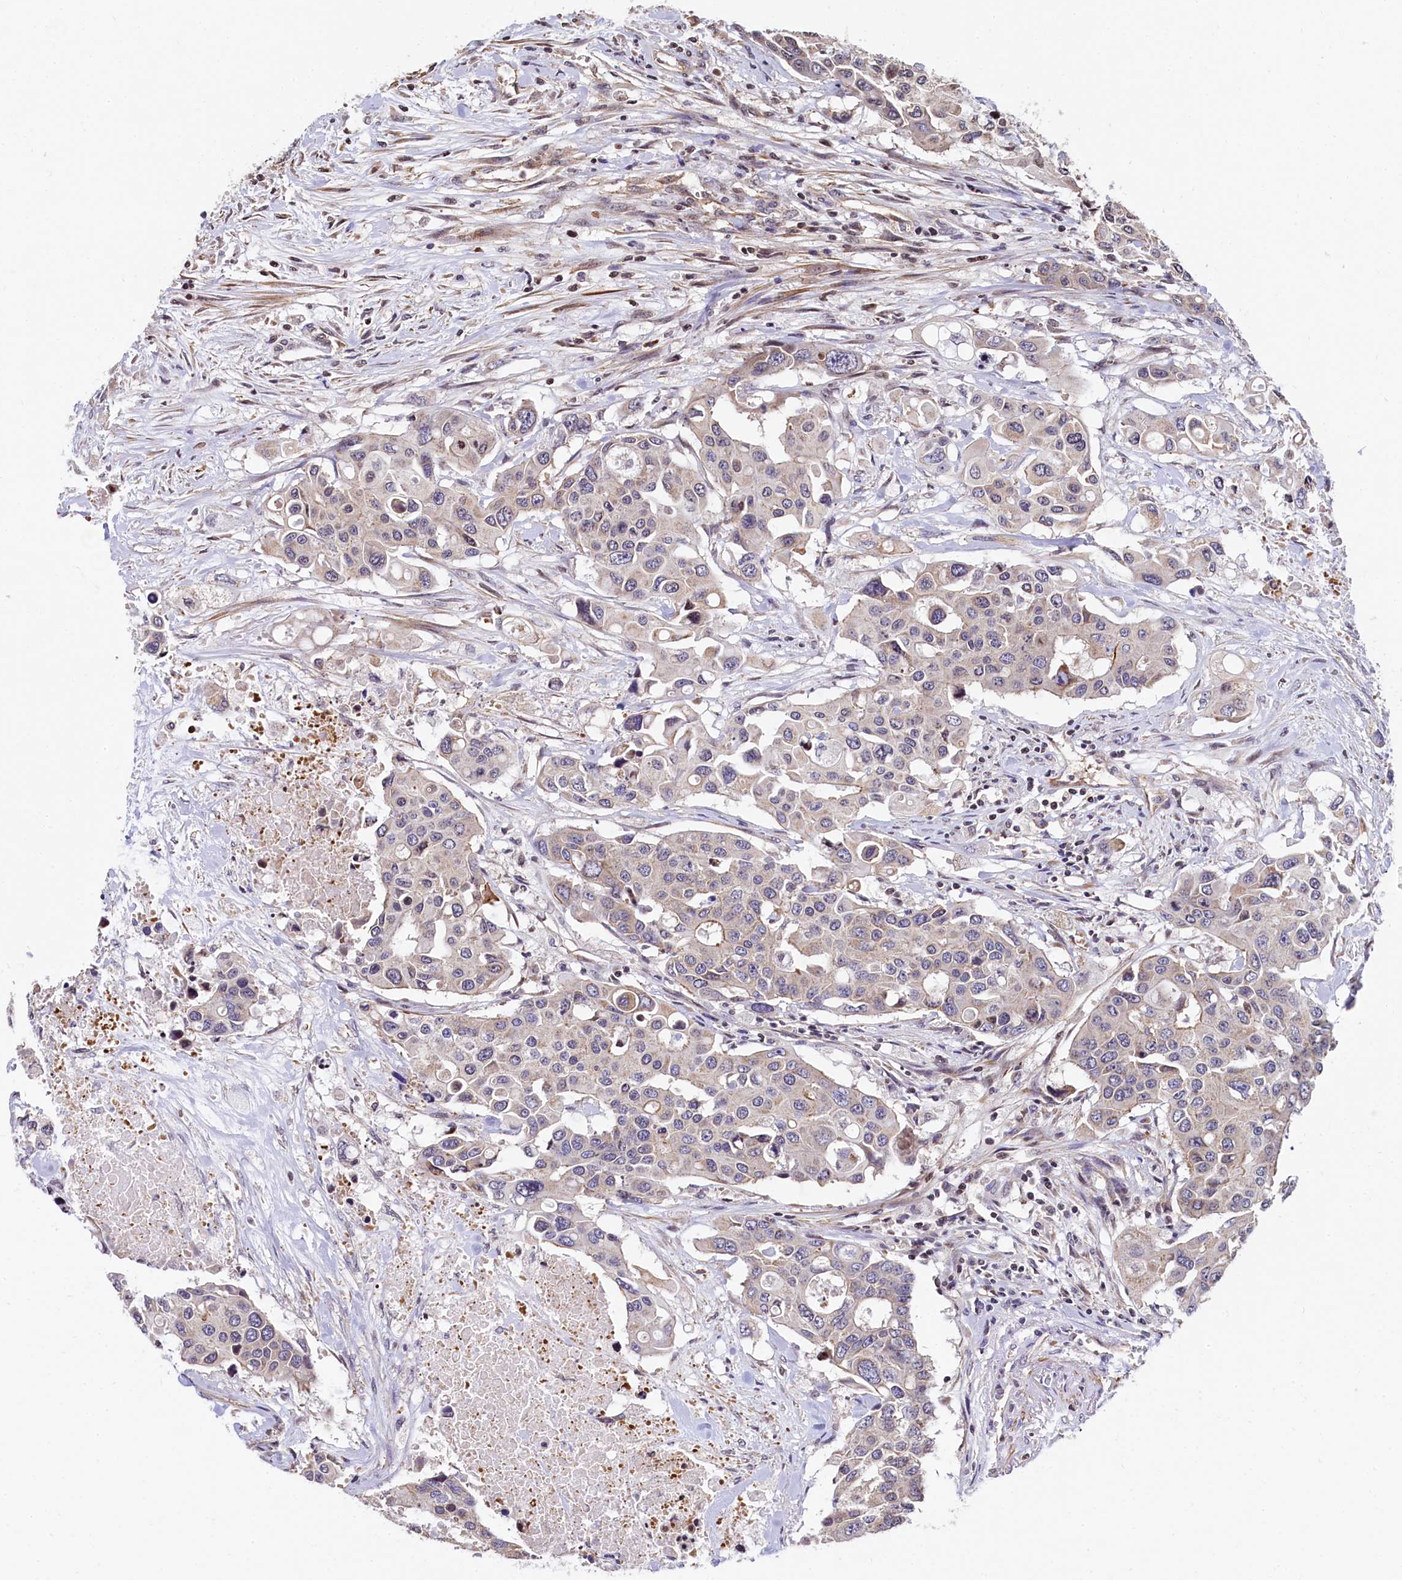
{"staining": {"intensity": "weak", "quantity": "<25%", "location": "cytoplasmic/membranous"}, "tissue": "colorectal cancer", "cell_type": "Tumor cells", "image_type": "cancer", "snomed": [{"axis": "morphology", "description": "Adenocarcinoma, NOS"}, {"axis": "topography", "description": "Colon"}], "caption": "This is an IHC image of colorectal cancer. There is no positivity in tumor cells.", "gene": "ZNF2", "patient": {"sex": "male", "age": 77}}